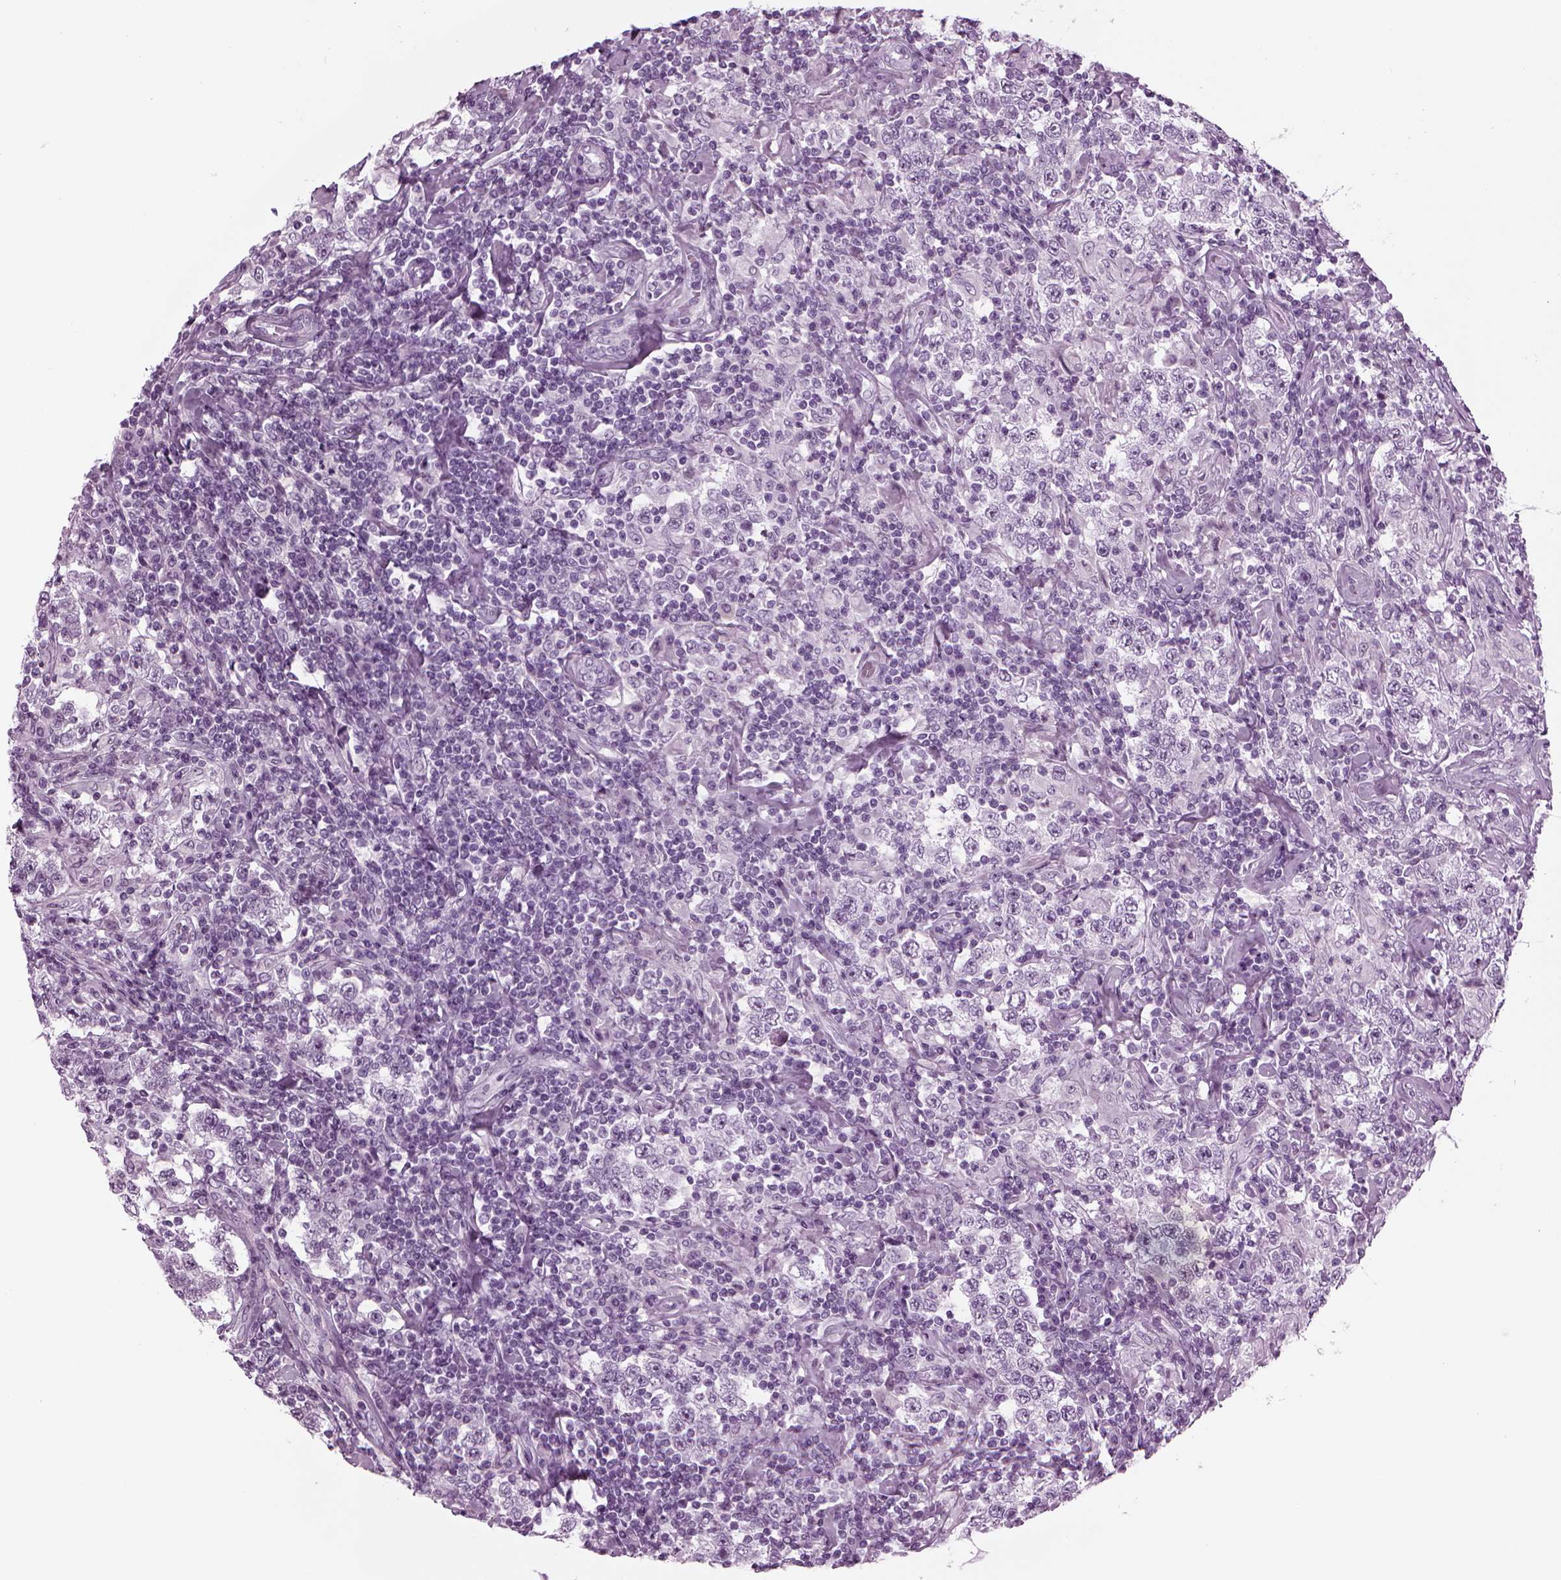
{"staining": {"intensity": "negative", "quantity": "none", "location": "none"}, "tissue": "testis cancer", "cell_type": "Tumor cells", "image_type": "cancer", "snomed": [{"axis": "morphology", "description": "Seminoma, NOS"}, {"axis": "morphology", "description": "Carcinoma, Embryonal, NOS"}, {"axis": "topography", "description": "Testis"}], "caption": "Immunohistochemical staining of human testis cancer (seminoma) displays no significant staining in tumor cells.", "gene": "FAM24A", "patient": {"sex": "male", "age": 41}}